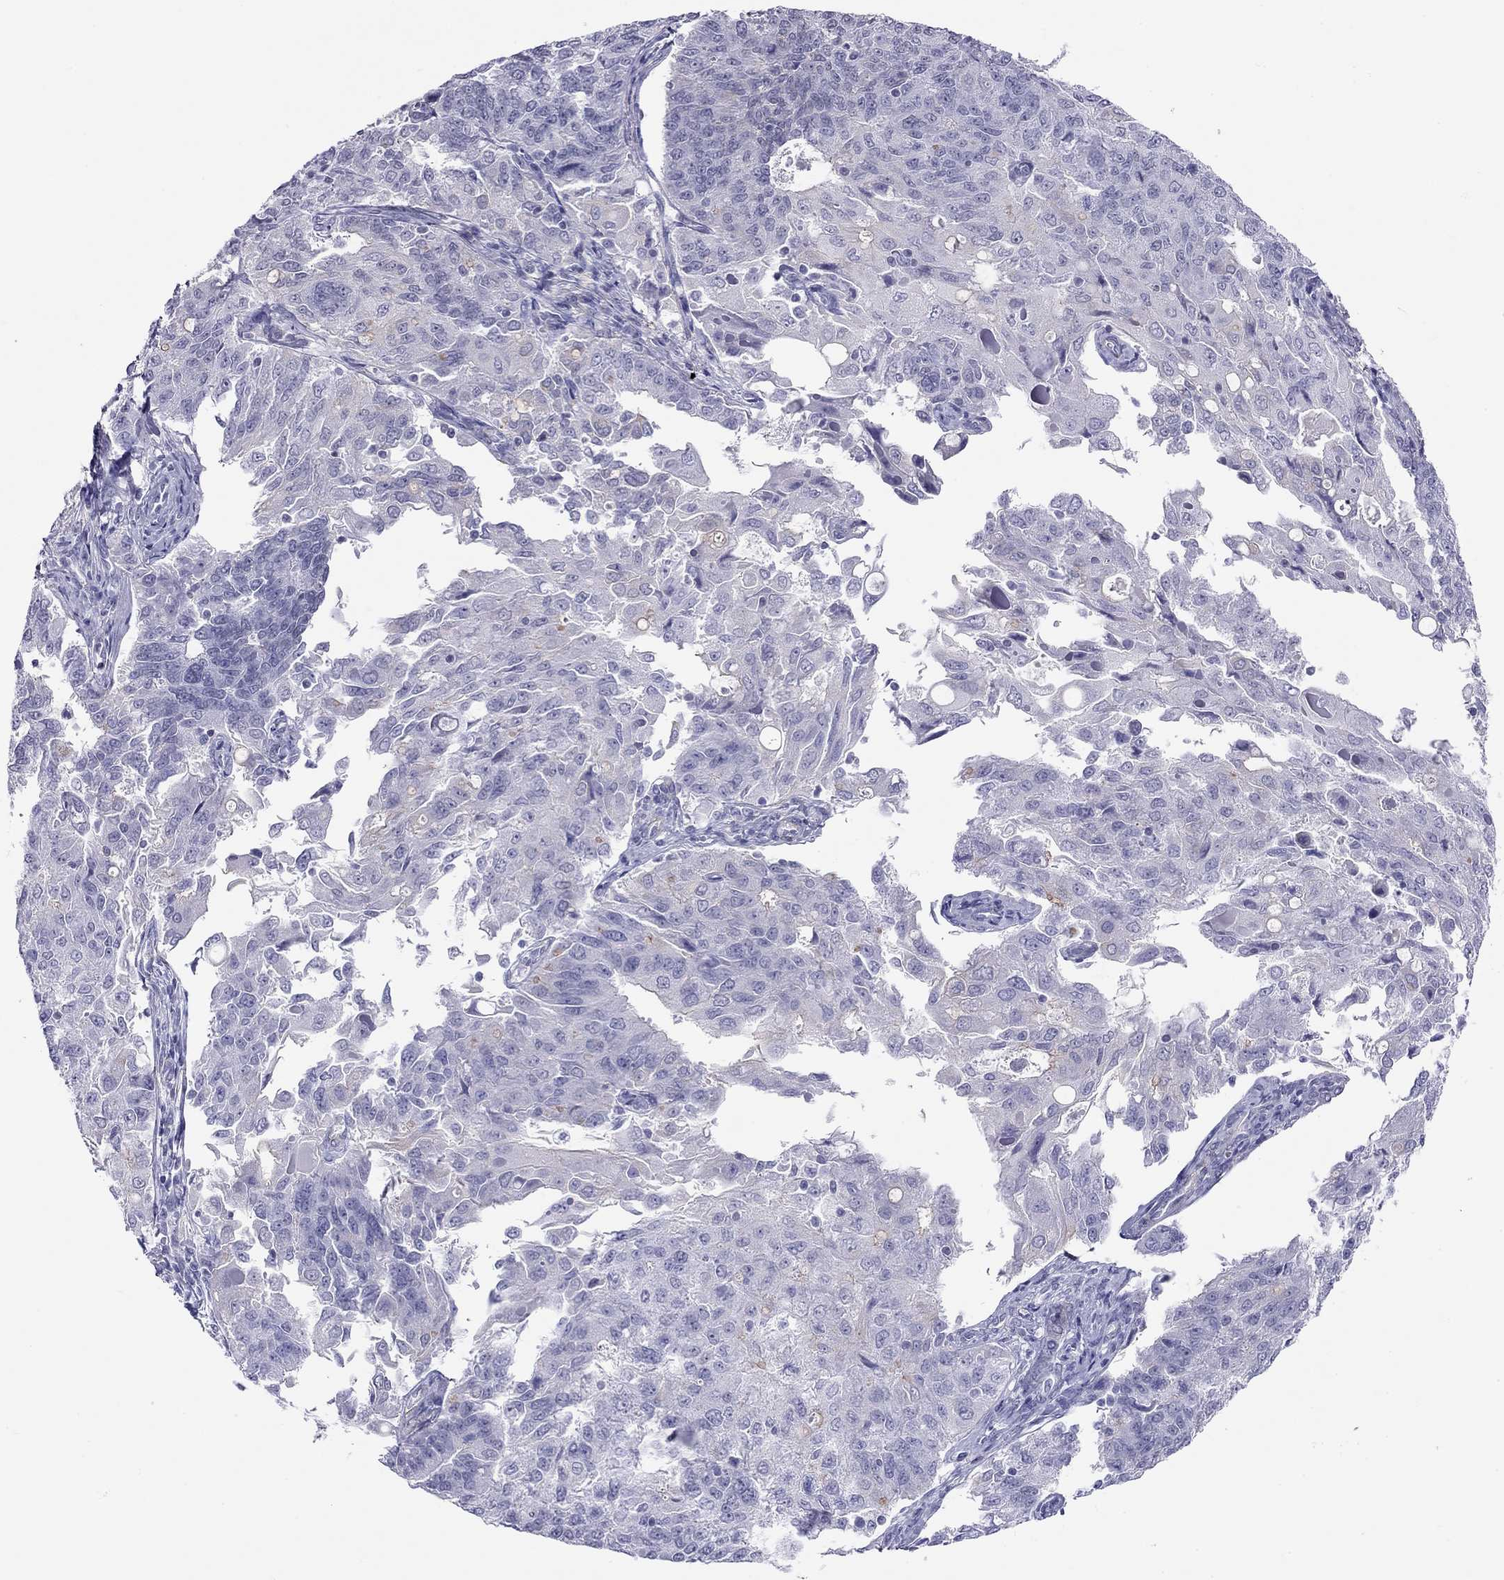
{"staining": {"intensity": "negative", "quantity": "none", "location": "none"}, "tissue": "endometrial cancer", "cell_type": "Tumor cells", "image_type": "cancer", "snomed": [{"axis": "morphology", "description": "Adenocarcinoma, NOS"}, {"axis": "topography", "description": "Endometrium"}], "caption": "Immunohistochemistry (IHC) of endometrial cancer (adenocarcinoma) shows no staining in tumor cells.", "gene": "MYMX", "patient": {"sex": "female", "age": 43}}